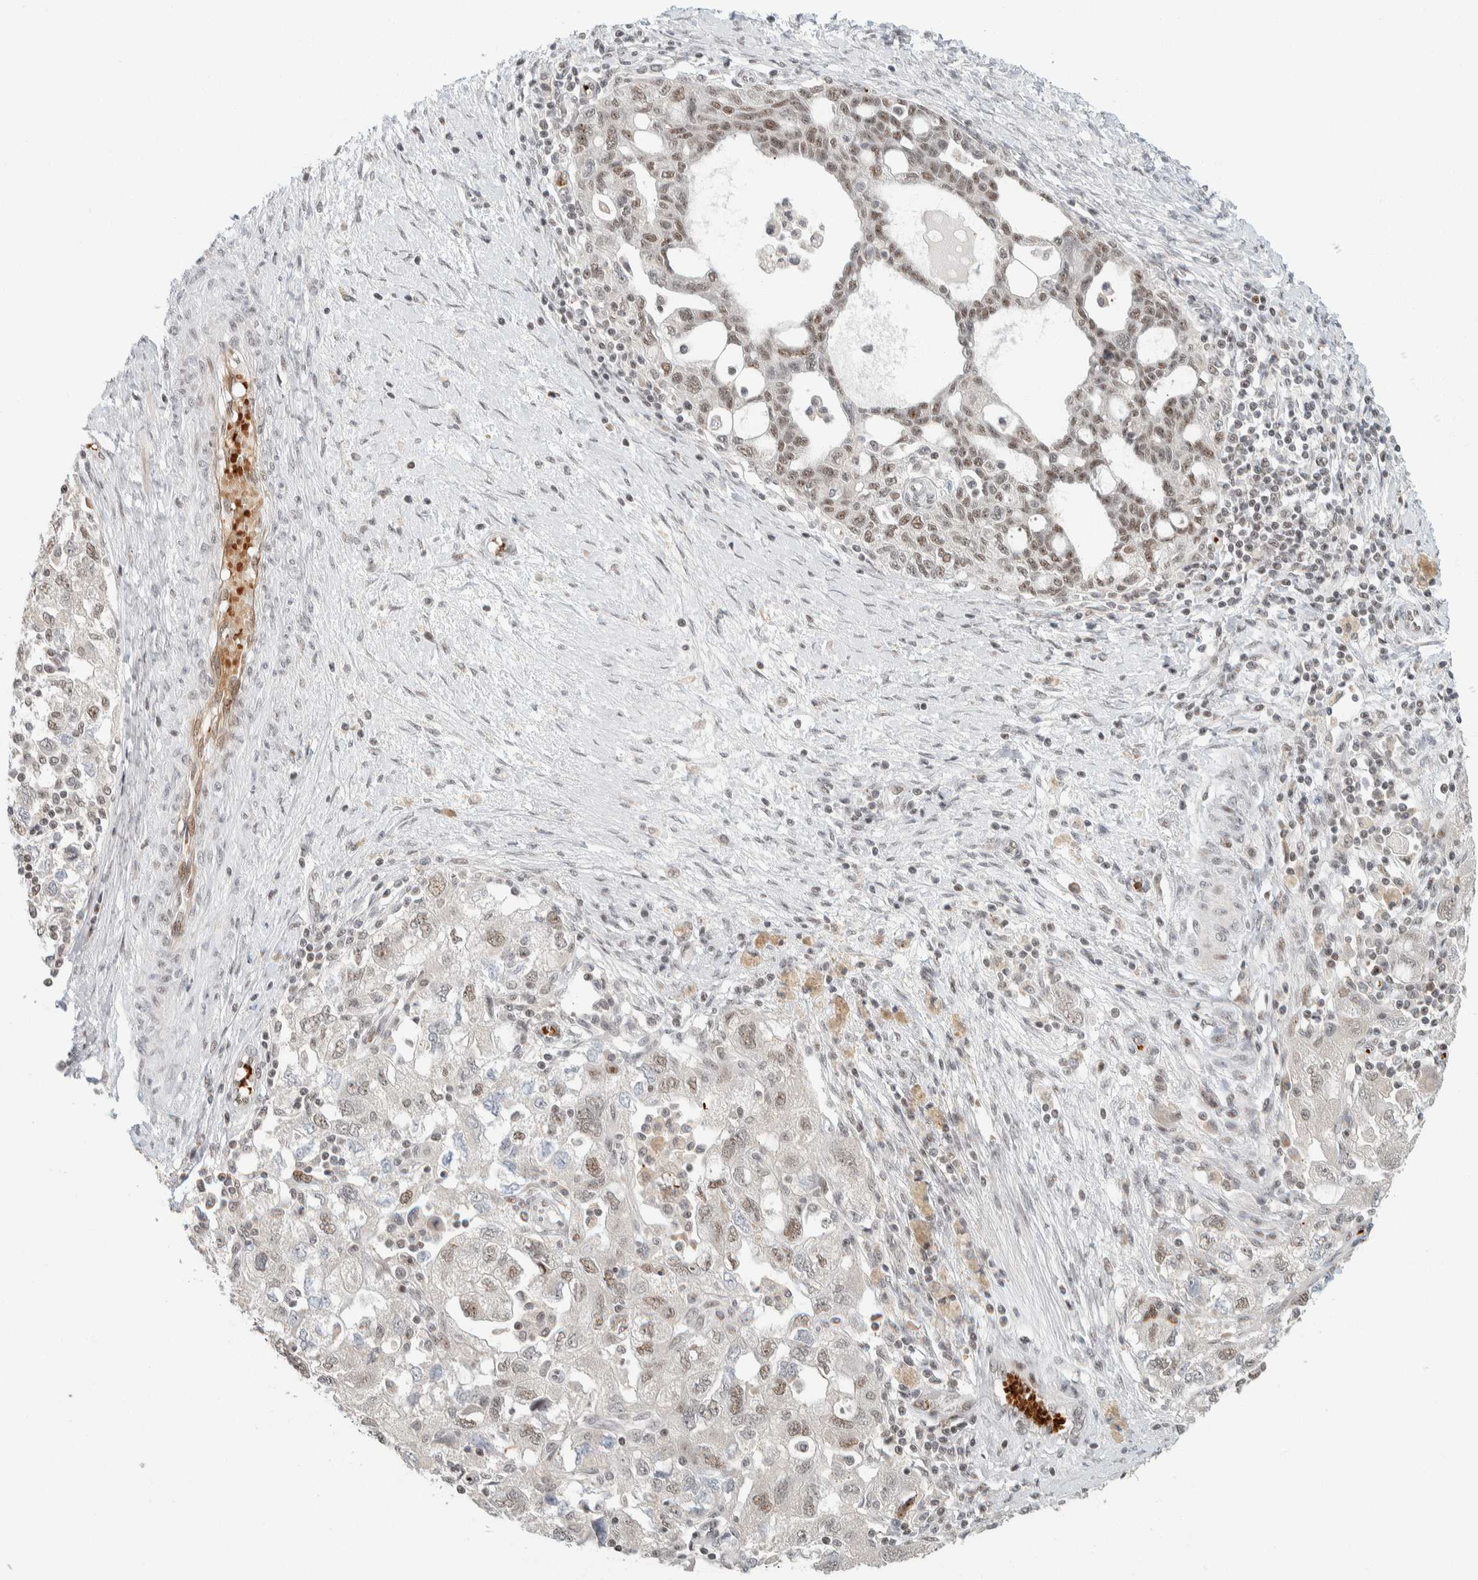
{"staining": {"intensity": "moderate", "quantity": "<25%", "location": "nuclear"}, "tissue": "ovarian cancer", "cell_type": "Tumor cells", "image_type": "cancer", "snomed": [{"axis": "morphology", "description": "Carcinoma, NOS"}, {"axis": "morphology", "description": "Cystadenocarcinoma, serous, NOS"}, {"axis": "topography", "description": "Ovary"}], "caption": "Human ovarian carcinoma stained for a protein (brown) reveals moderate nuclear positive positivity in approximately <25% of tumor cells.", "gene": "ZBTB2", "patient": {"sex": "female", "age": 69}}